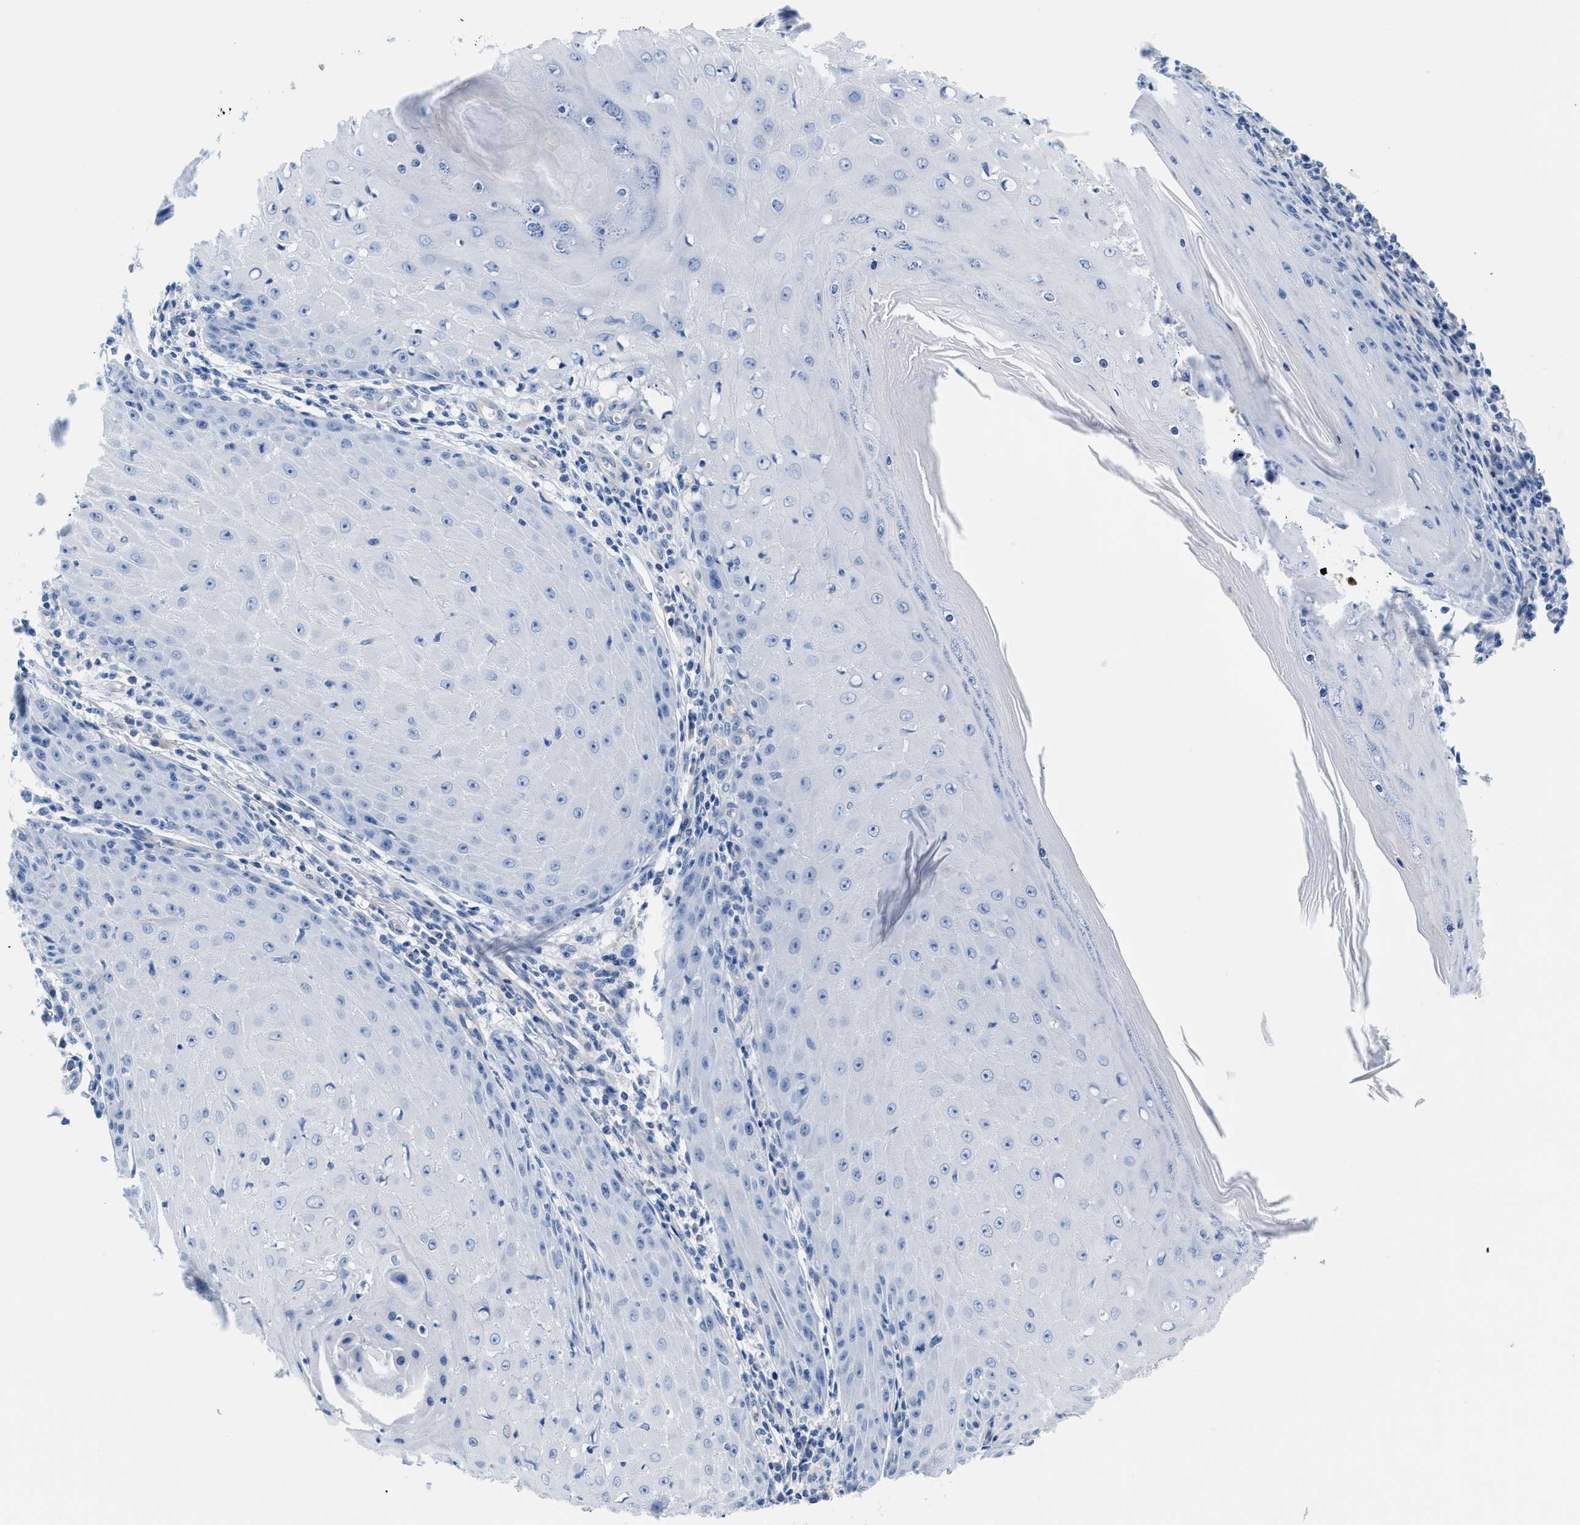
{"staining": {"intensity": "negative", "quantity": "none", "location": "none"}, "tissue": "skin cancer", "cell_type": "Tumor cells", "image_type": "cancer", "snomed": [{"axis": "morphology", "description": "Squamous cell carcinoma, NOS"}, {"axis": "topography", "description": "Skin"}], "caption": "Micrograph shows no significant protein staining in tumor cells of squamous cell carcinoma (skin).", "gene": "SLFN13", "patient": {"sex": "female", "age": 73}}